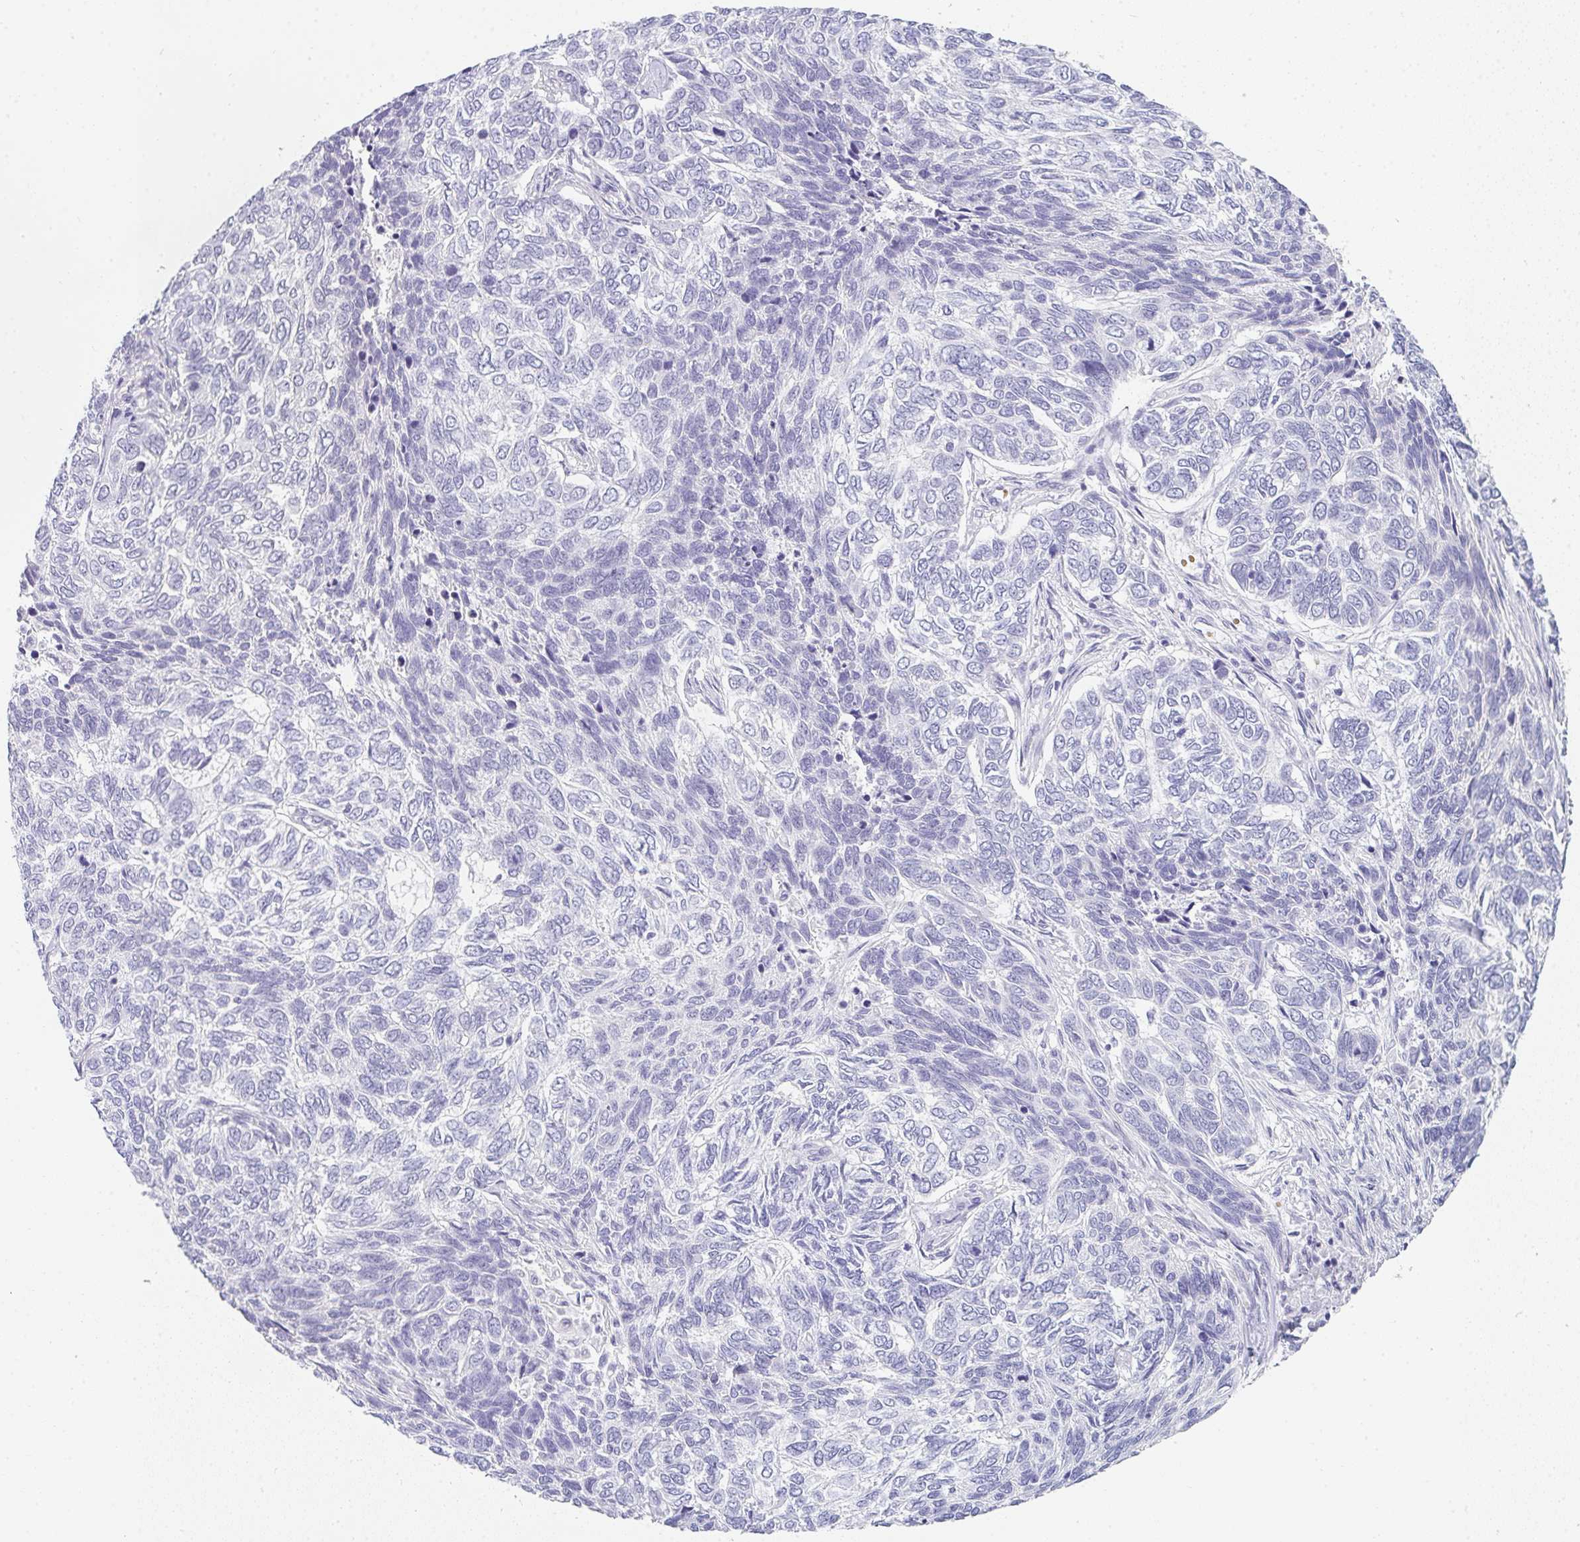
{"staining": {"intensity": "negative", "quantity": "none", "location": "none"}, "tissue": "skin cancer", "cell_type": "Tumor cells", "image_type": "cancer", "snomed": [{"axis": "morphology", "description": "Basal cell carcinoma"}, {"axis": "topography", "description": "Skin"}], "caption": "There is no significant positivity in tumor cells of skin cancer. (DAB immunohistochemistry with hematoxylin counter stain).", "gene": "NEU2", "patient": {"sex": "female", "age": 65}}